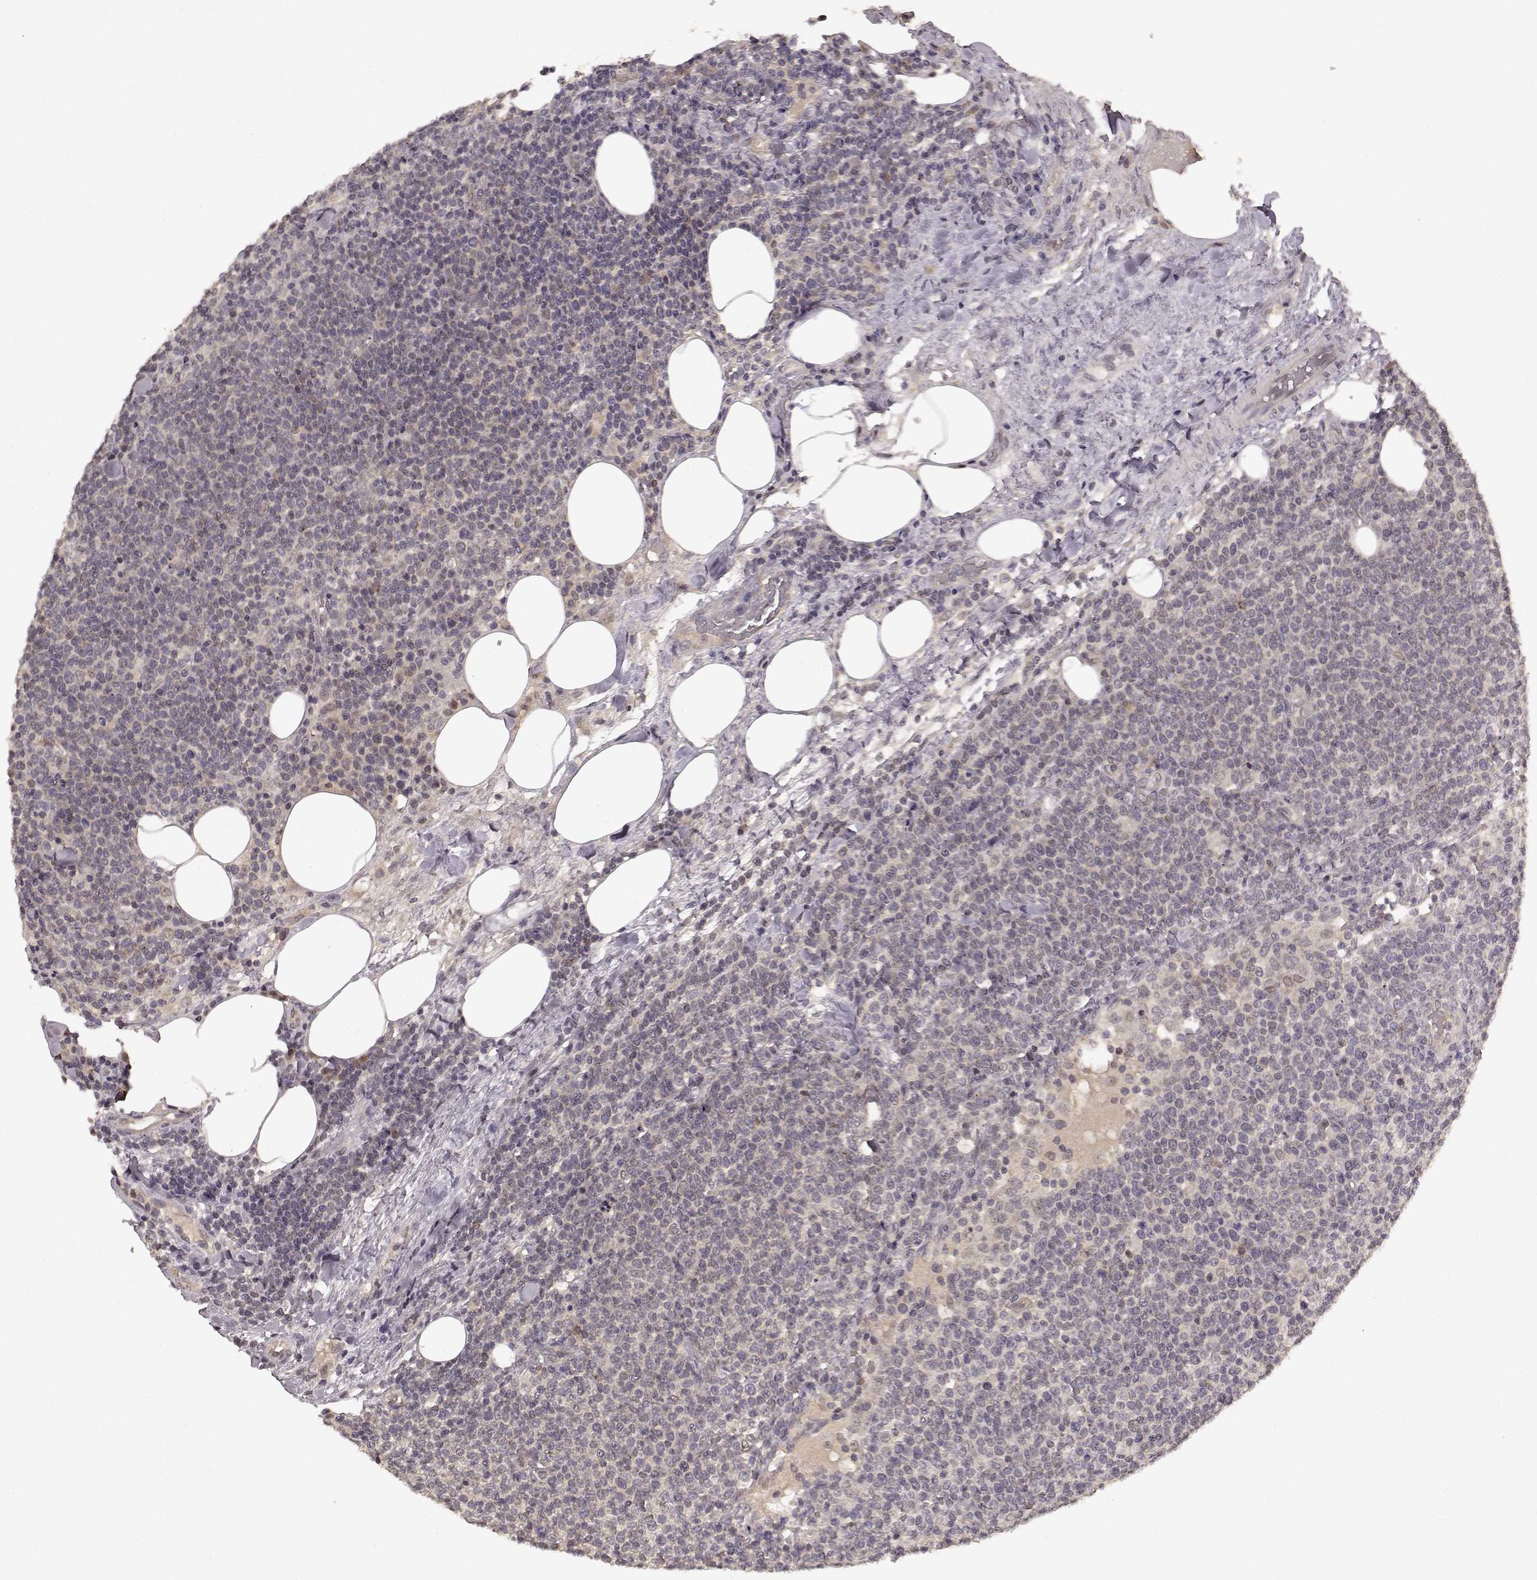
{"staining": {"intensity": "negative", "quantity": "none", "location": "none"}, "tissue": "lymphoma", "cell_type": "Tumor cells", "image_type": "cancer", "snomed": [{"axis": "morphology", "description": "Malignant lymphoma, non-Hodgkin's type, High grade"}, {"axis": "topography", "description": "Lymph node"}], "caption": "Malignant lymphoma, non-Hodgkin's type (high-grade) was stained to show a protein in brown. There is no significant positivity in tumor cells.", "gene": "NTRK2", "patient": {"sex": "male", "age": 61}}